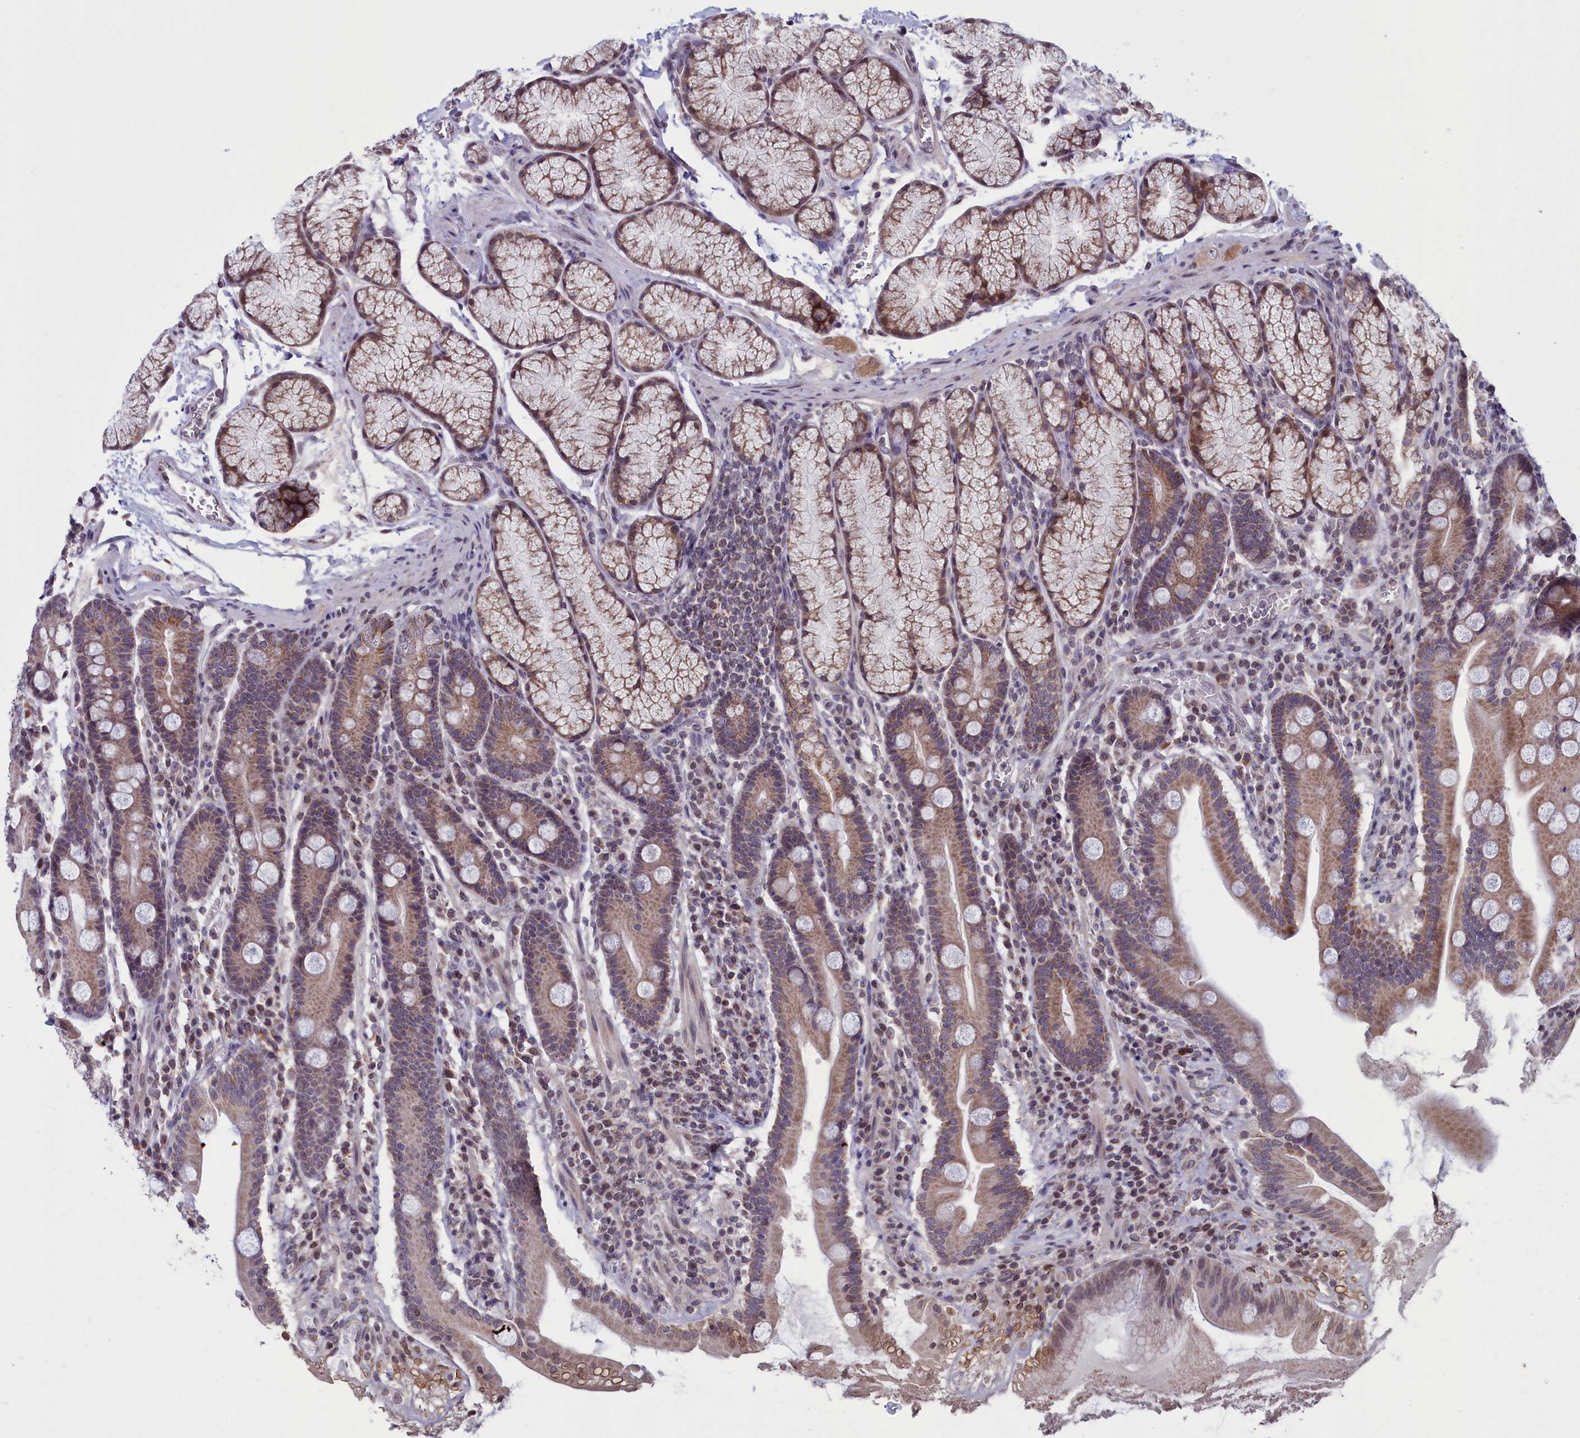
{"staining": {"intensity": "strong", "quantity": ">75%", "location": "cytoplasmic/membranous"}, "tissue": "duodenum", "cell_type": "Glandular cells", "image_type": "normal", "snomed": [{"axis": "morphology", "description": "Normal tissue, NOS"}, {"axis": "topography", "description": "Duodenum"}], "caption": "An image of duodenum stained for a protein shows strong cytoplasmic/membranous brown staining in glandular cells.", "gene": "PARS2", "patient": {"sex": "male", "age": 35}}